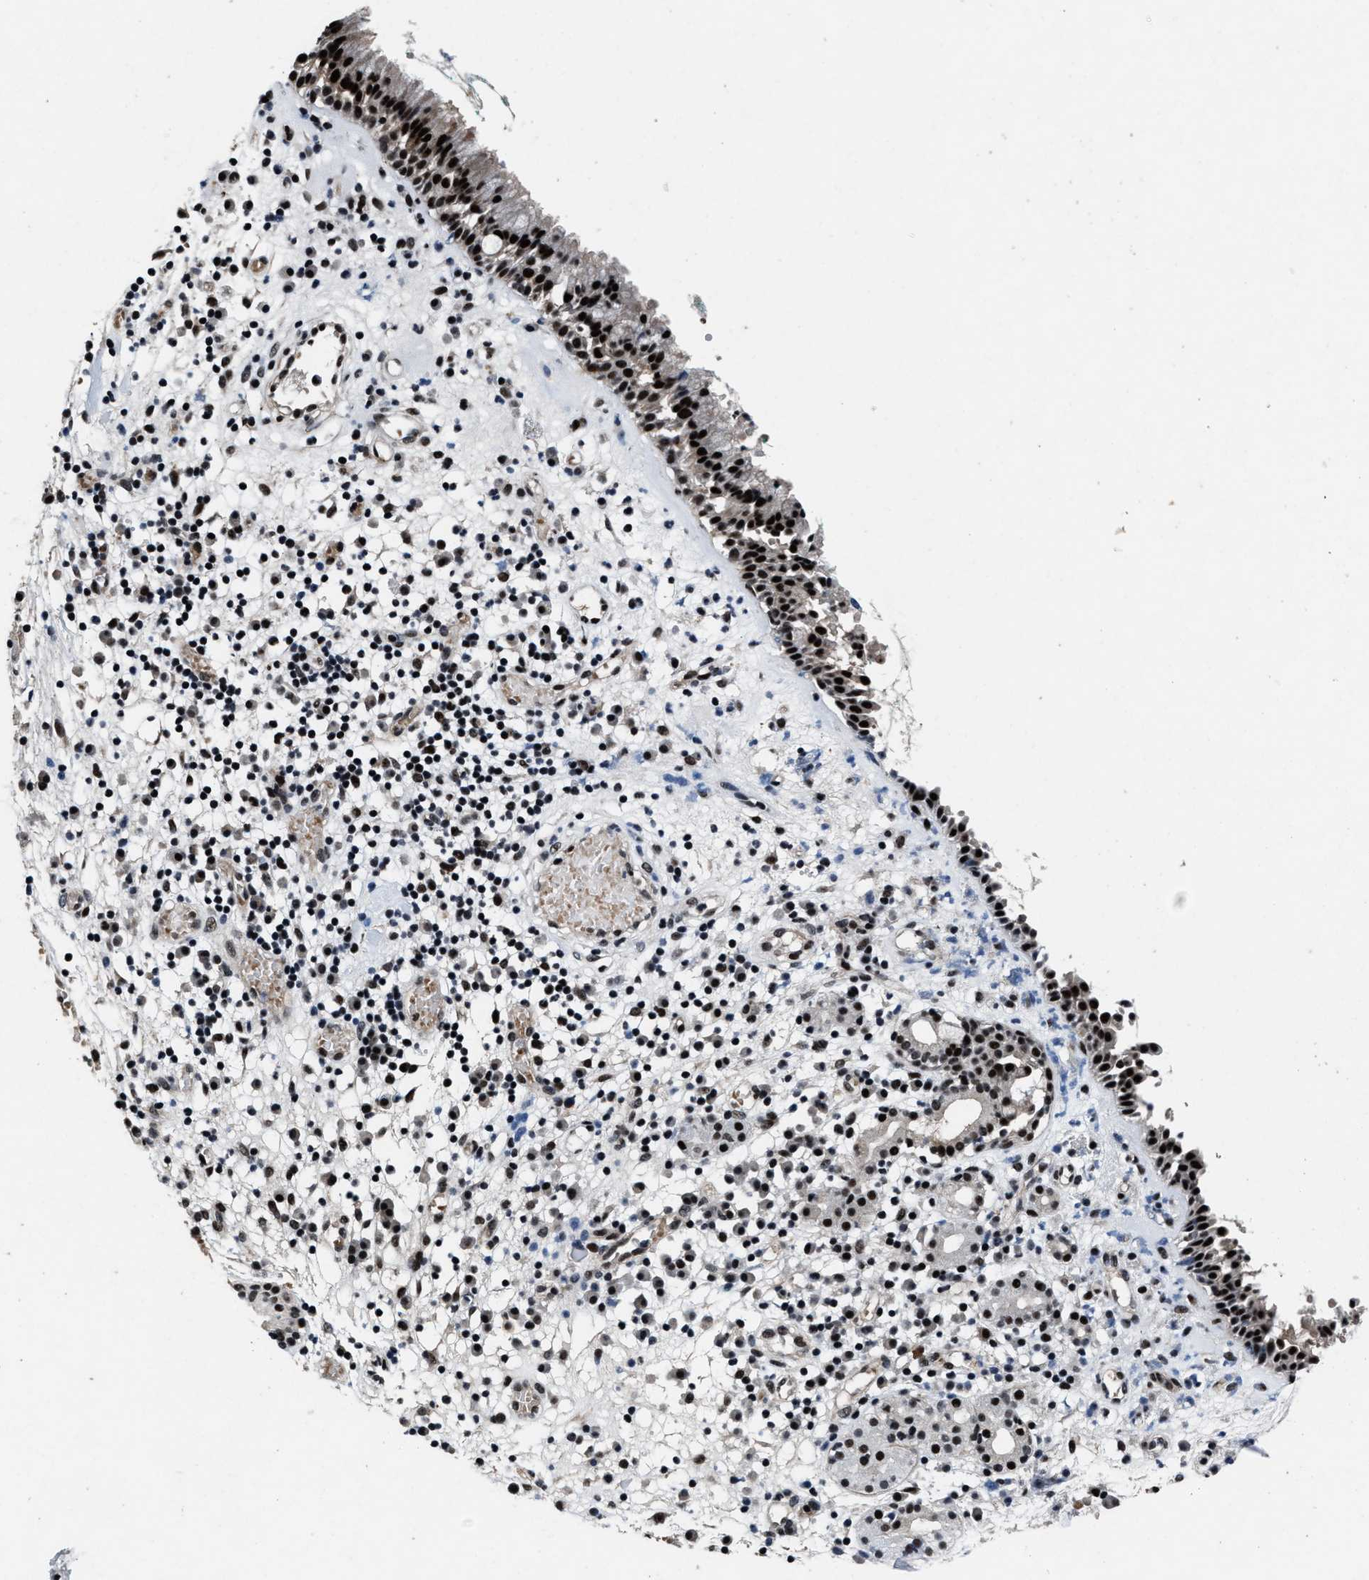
{"staining": {"intensity": "strong", "quantity": ">75%", "location": "nuclear"}, "tissue": "nasopharynx", "cell_type": "Respiratory epithelial cells", "image_type": "normal", "snomed": [{"axis": "morphology", "description": "Normal tissue, NOS"}, {"axis": "morphology", "description": "Basal cell carcinoma"}, {"axis": "topography", "description": "Cartilage tissue"}, {"axis": "topography", "description": "Nasopharynx"}, {"axis": "topography", "description": "Oral tissue"}], "caption": "A micrograph of nasopharynx stained for a protein reveals strong nuclear brown staining in respiratory epithelial cells.", "gene": "ZNF233", "patient": {"sex": "female", "age": 77}}